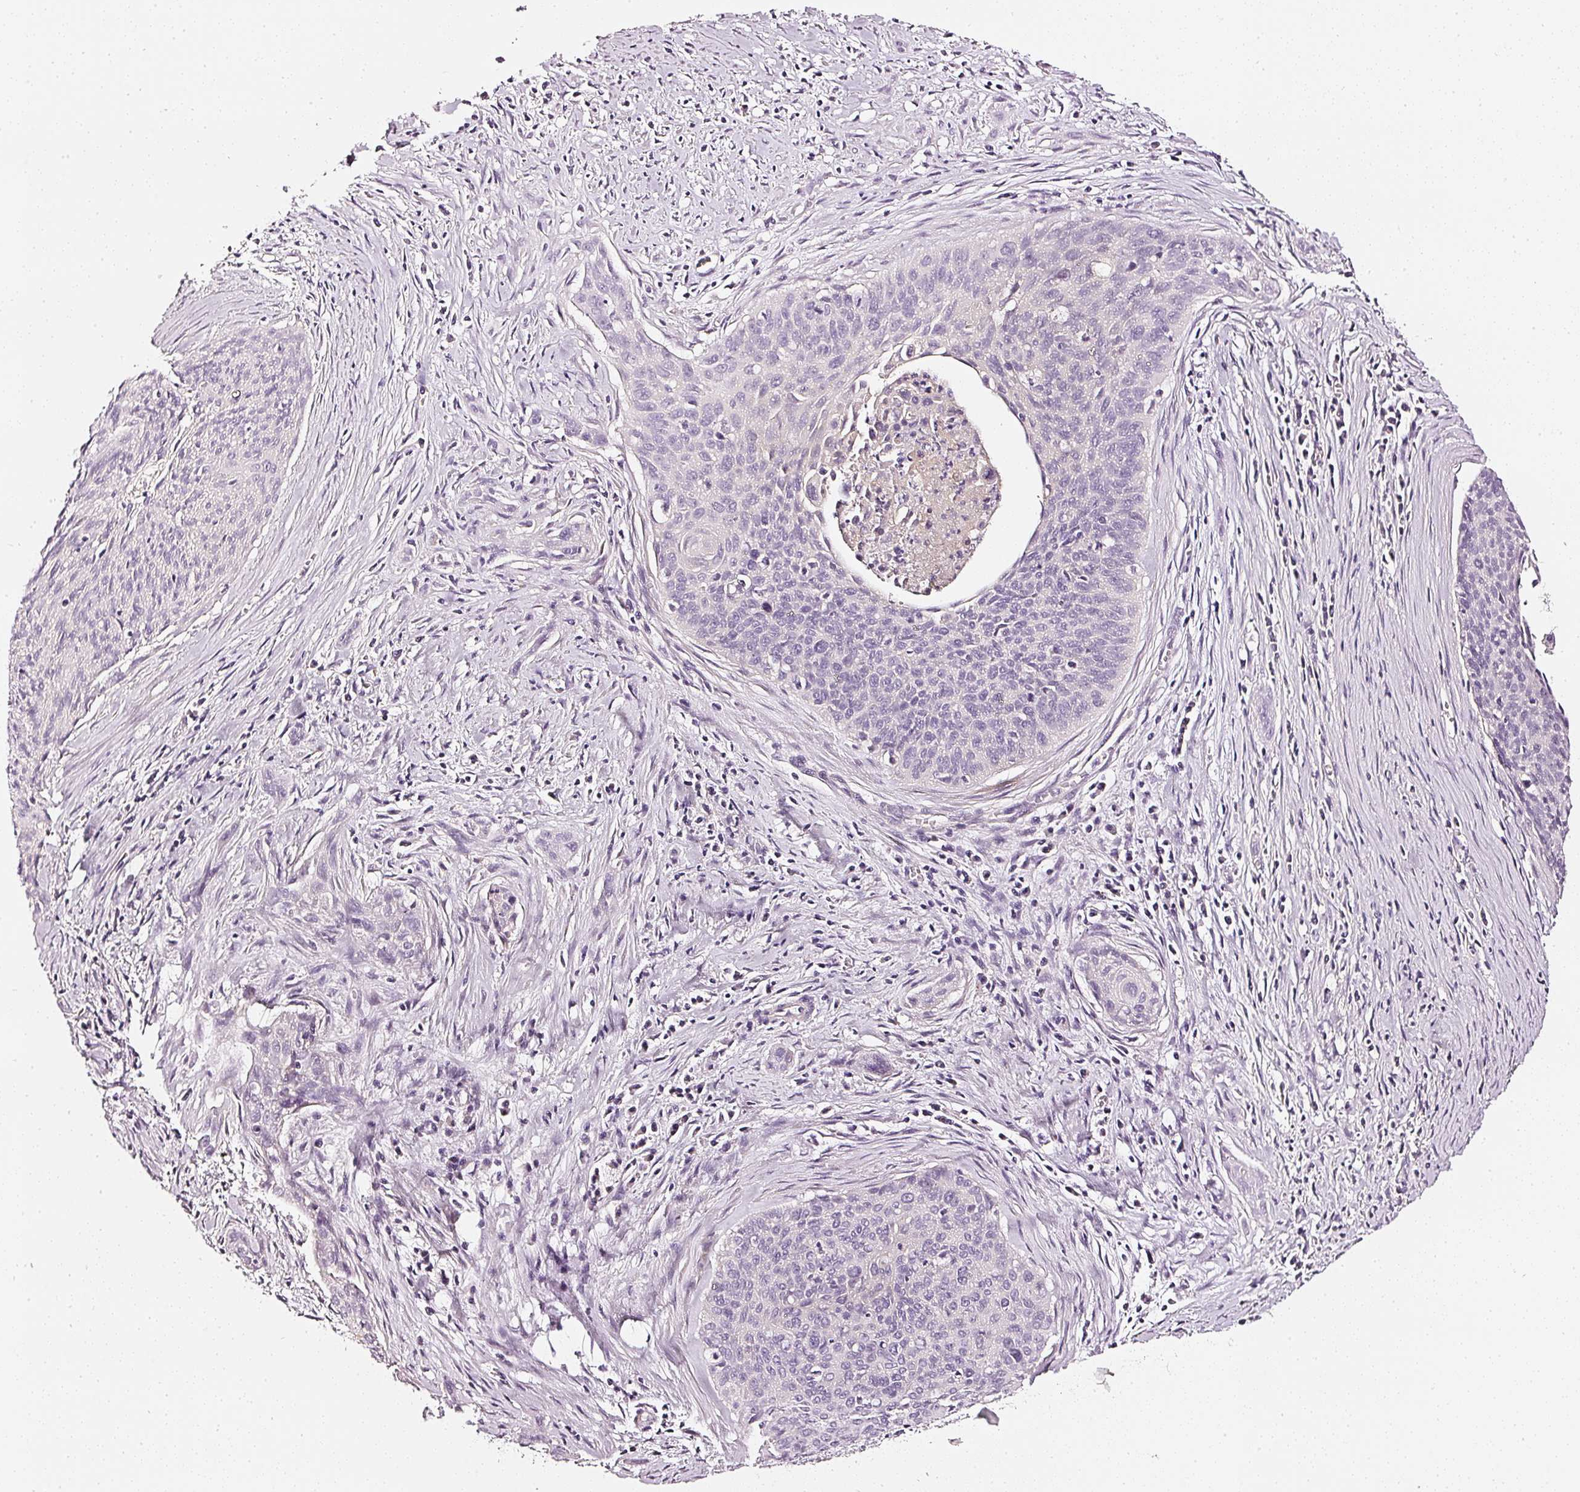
{"staining": {"intensity": "negative", "quantity": "none", "location": "none"}, "tissue": "cervical cancer", "cell_type": "Tumor cells", "image_type": "cancer", "snomed": [{"axis": "morphology", "description": "Squamous cell carcinoma, NOS"}, {"axis": "topography", "description": "Cervix"}], "caption": "A photomicrograph of human cervical cancer is negative for staining in tumor cells.", "gene": "CNP", "patient": {"sex": "female", "age": 55}}